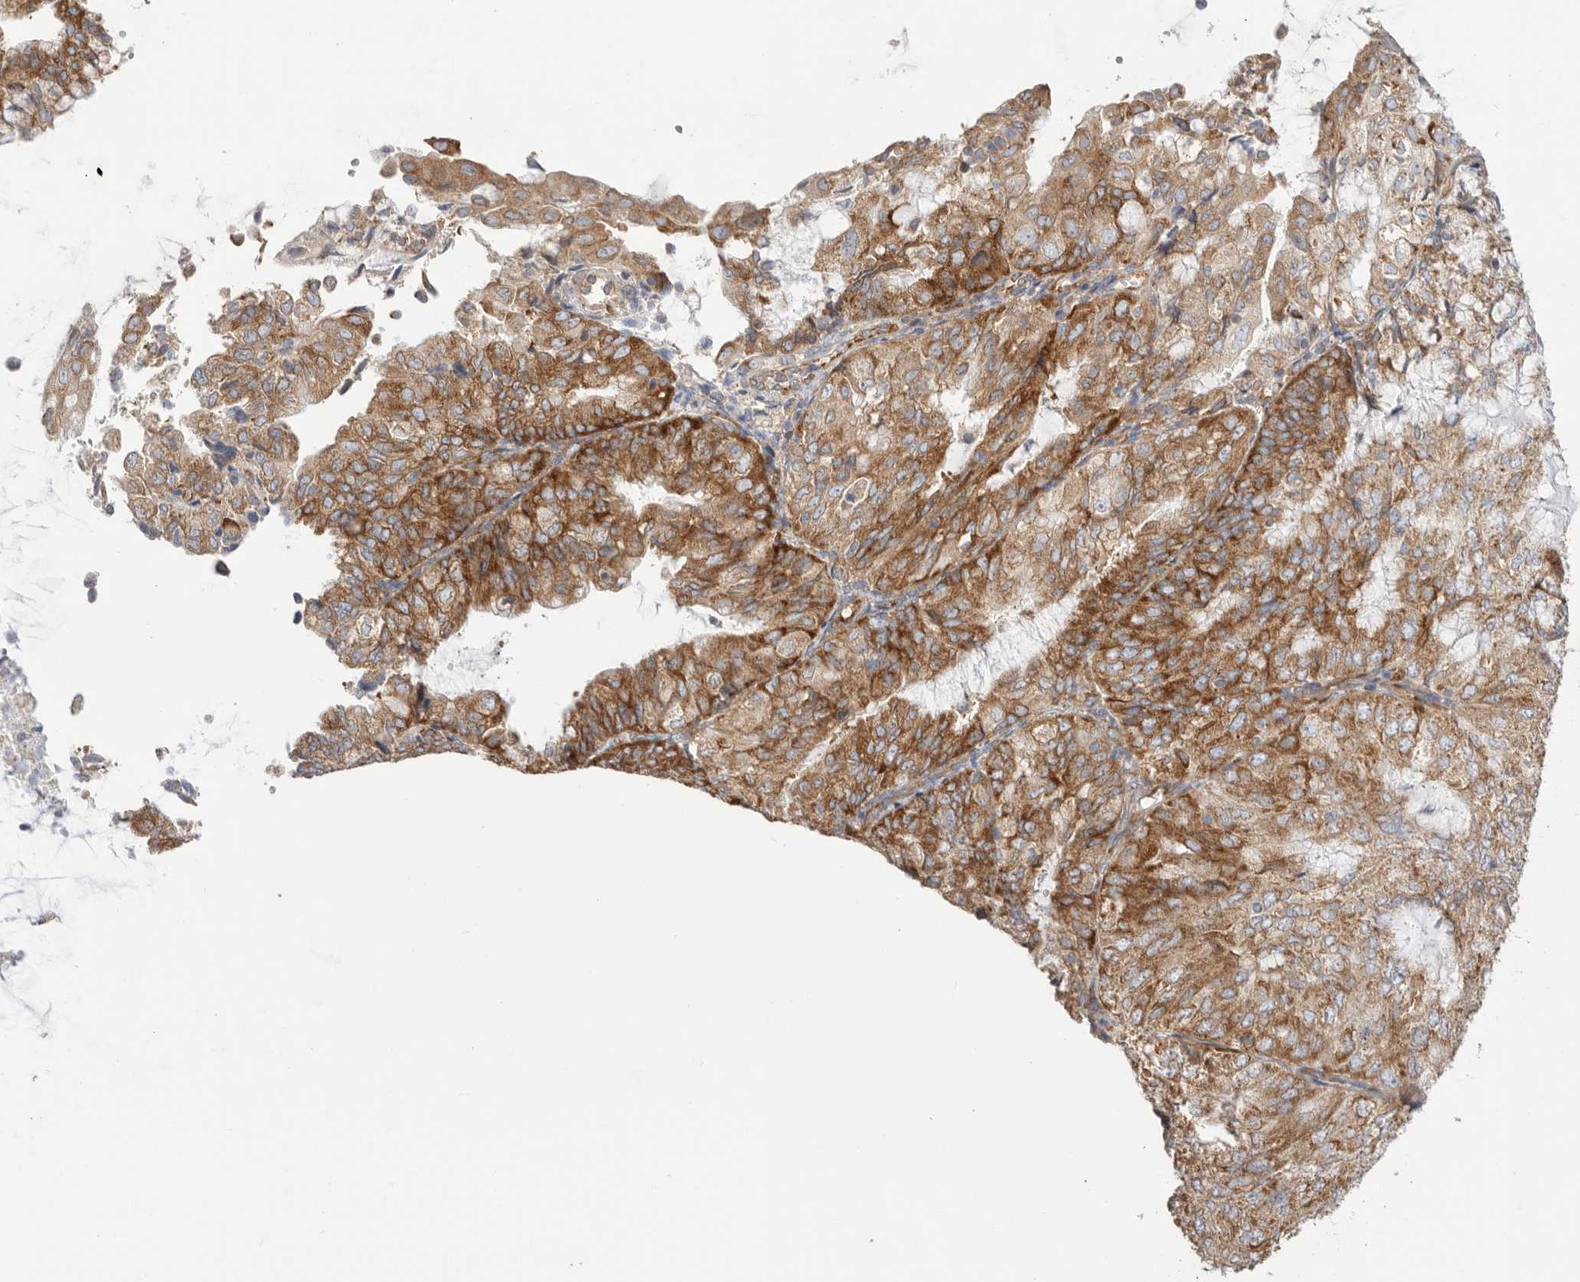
{"staining": {"intensity": "strong", "quantity": ">75%", "location": "cytoplasmic/membranous"}, "tissue": "endometrial cancer", "cell_type": "Tumor cells", "image_type": "cancer", "snomed": [{"axis": "morphology", "description": "Adenocarcinoma, NOS"}, {"axis": "topography", "description": "Endometrium"}], "caption": "Adenocarcinoma (endometrial) stained with a protein marker shows strong staining in tumor cells.", "gene": "SERBP1", "patient": {"sex": "female", "age": 81}}